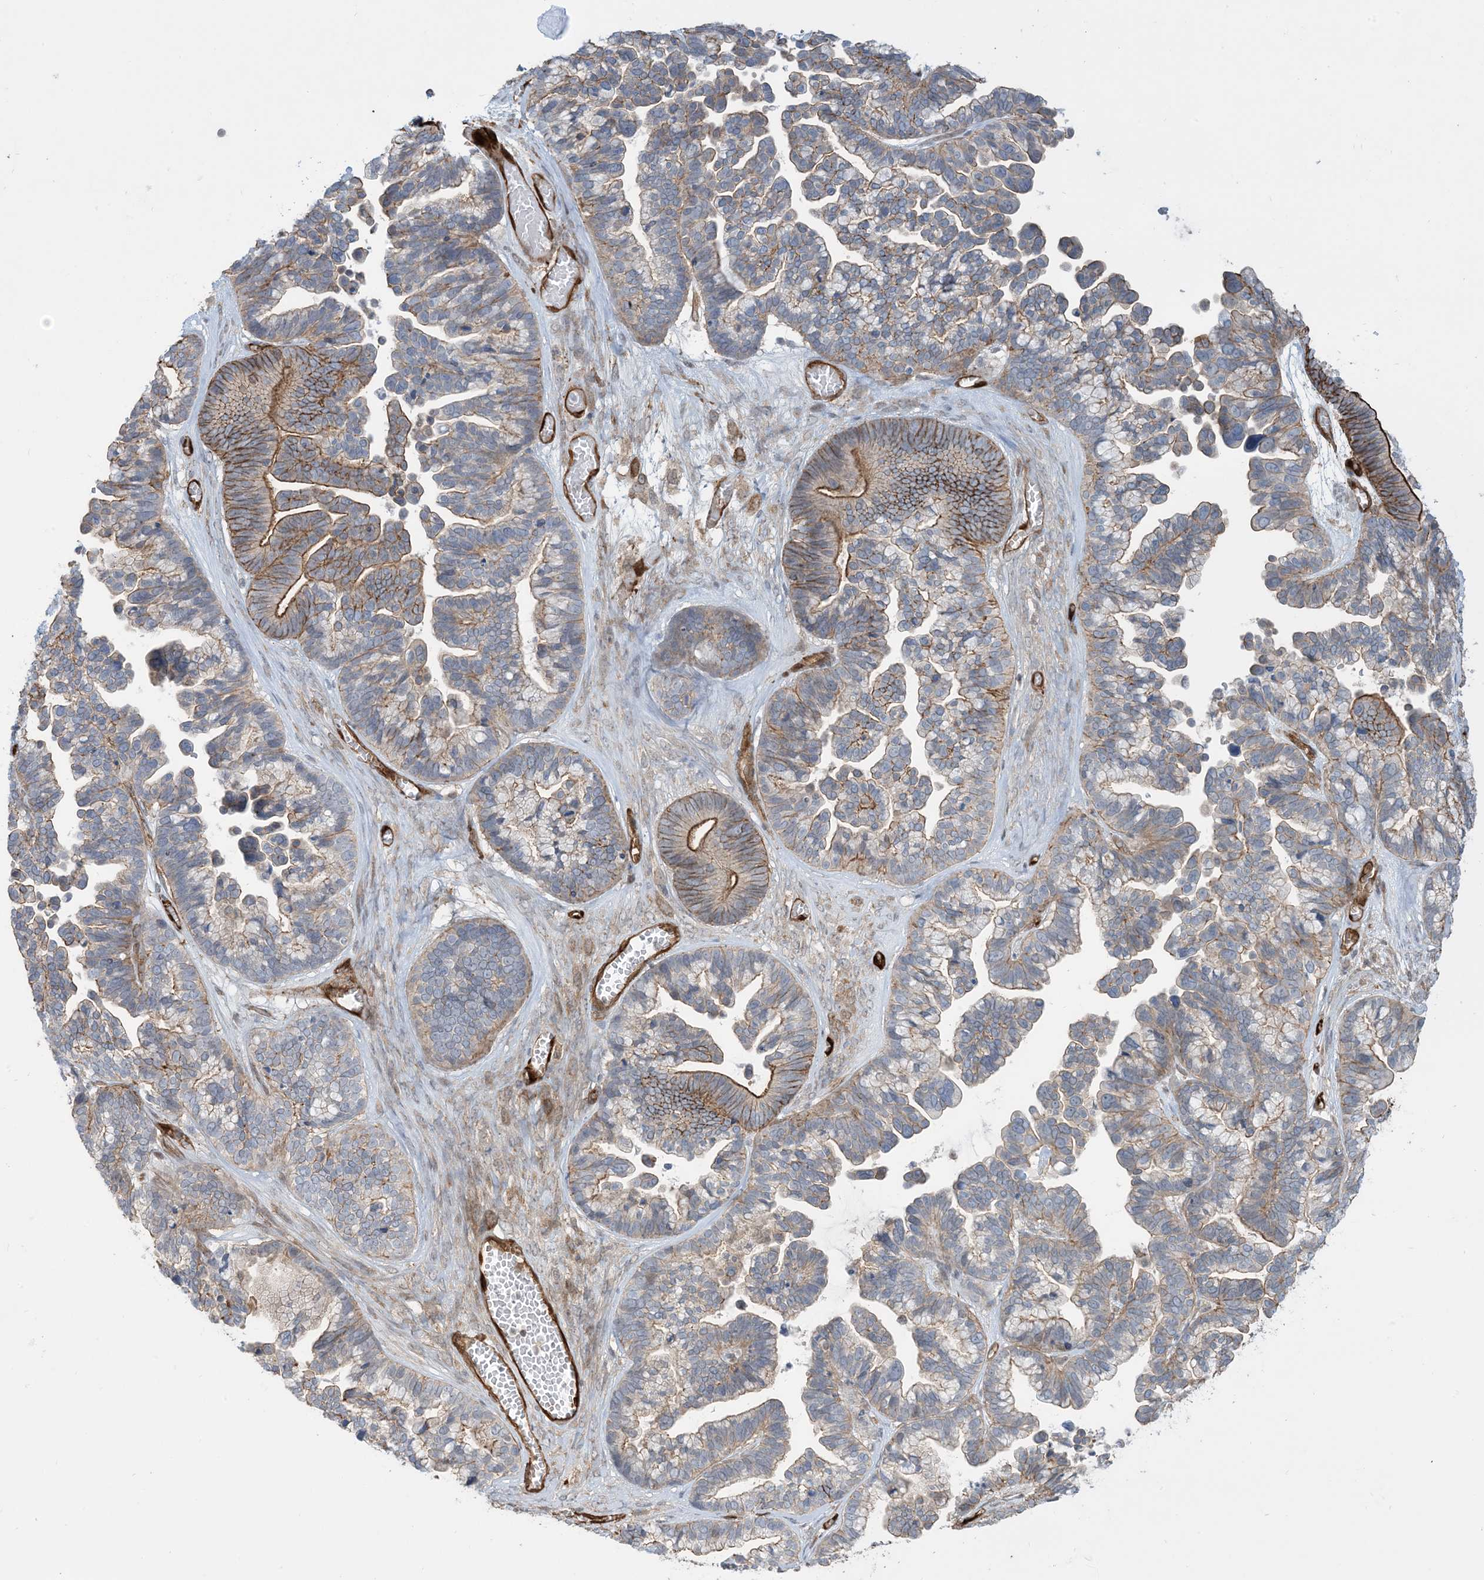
{"staining": {"intensity": "strong", "quantity": "25%-75%", "location": "cytoplasmic/membranous"}, "tissue": "ovarian cancer", "cell_type": "Tumor cells", "image_type": "cancer", "snomed": [{"axis": "morphology", "description": "Cystadenocarcinoma, serous, NOS"}, {"axis": "topography", "description": "Ovary"}], "caption": "Protein expression by immunohistochemistry (IHC) exhibits strong cytoplasmic/membranous staining in approximately 25%-75% of tumor cells in serous cystadenocarcinoma (ovarian). The staining was performed using DAB (3,3'-diaminobenzidine) to visualize the protein expression in brown, while the nuclei were stained in blue with hematoxylin (Magnification: 20x).", "gene": "PPM1F", "patient": {"sex": "female", "age": 56}}